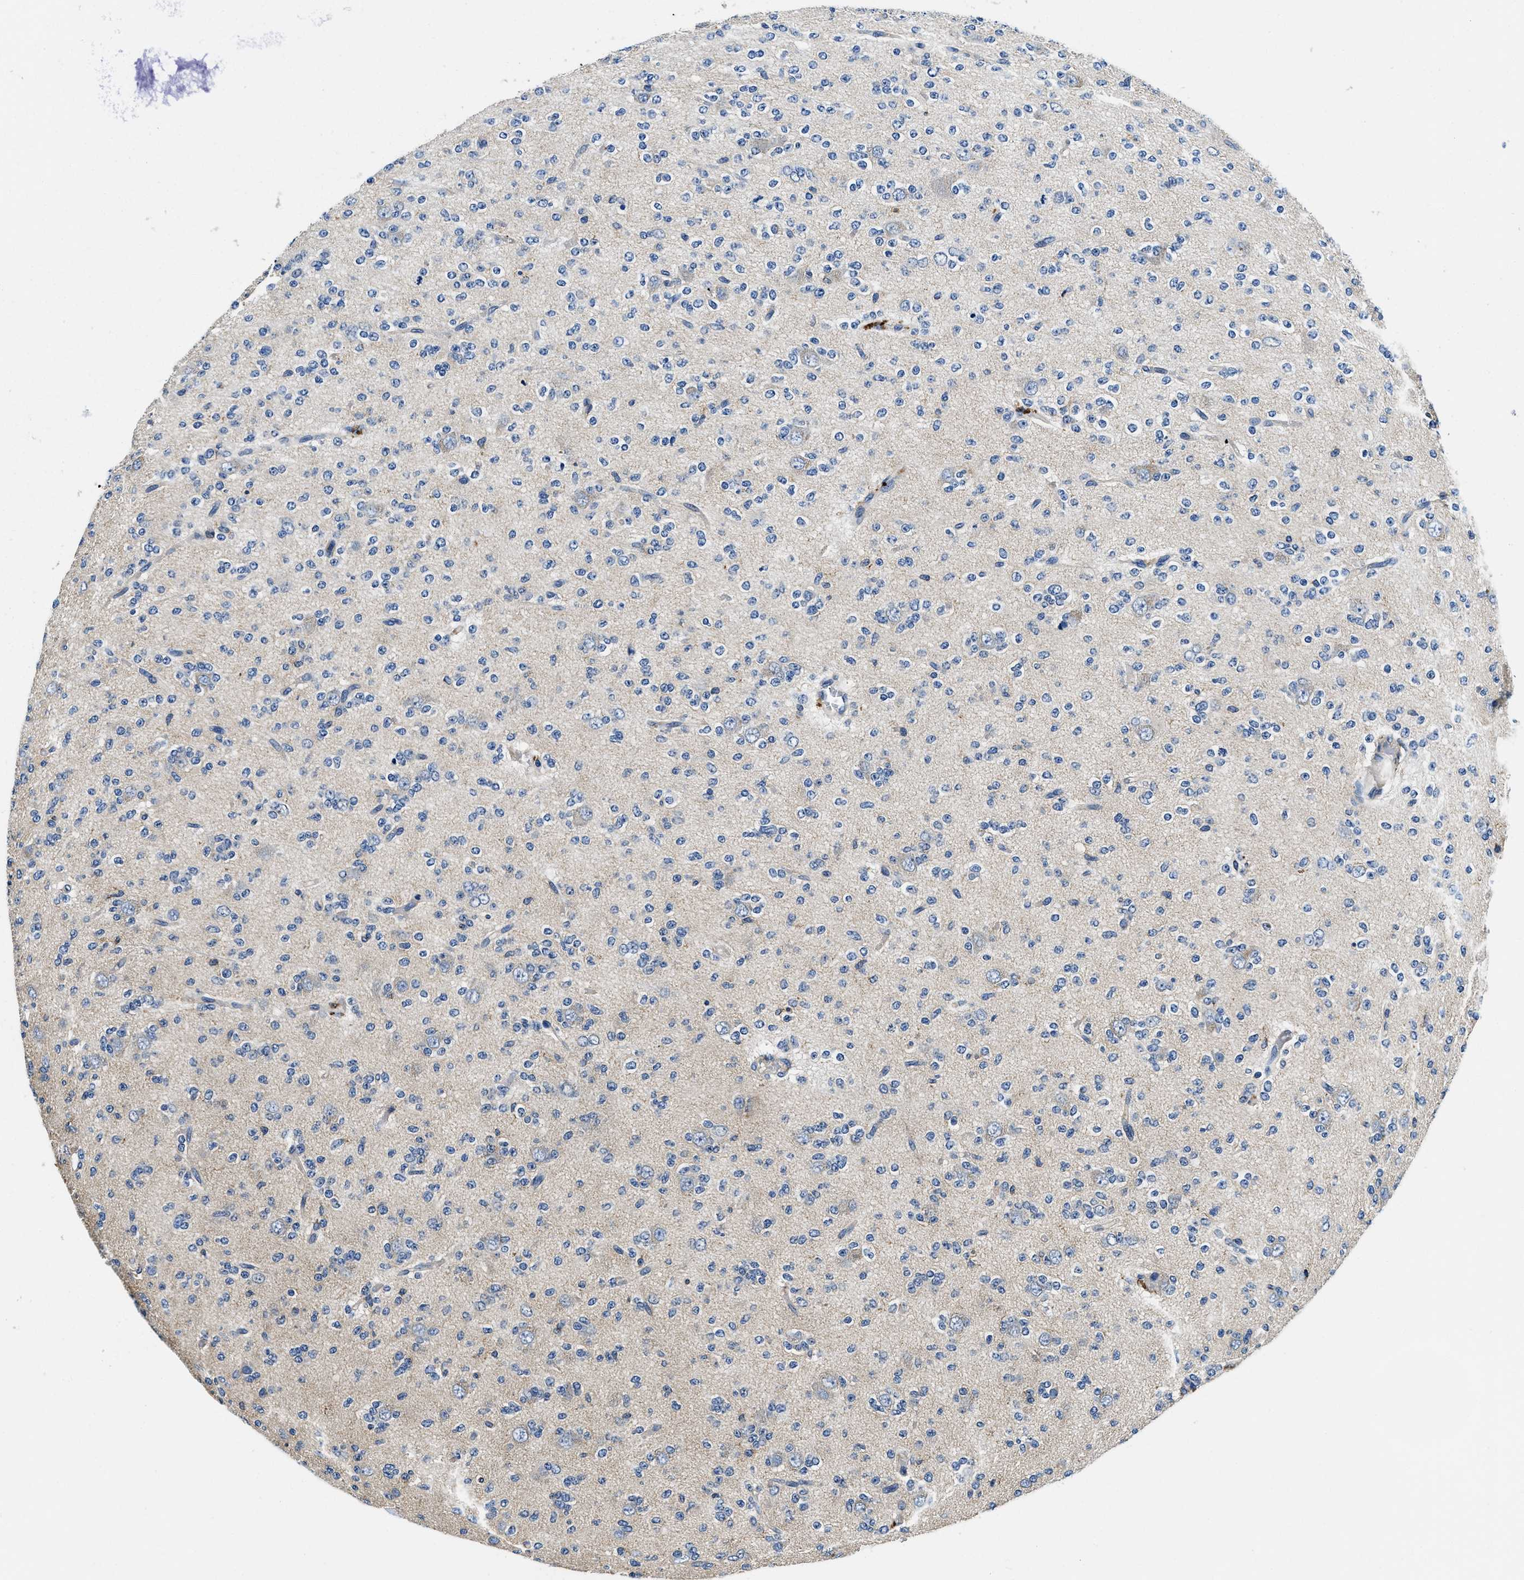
{"staining": {"intensity": "weak", "quantity": "<25%", "location": "cytoplasmic/membranous"}, "tissue": "glioma", "cell_type": "Tumor cells", "image_type": "cancer", "snomed": [{"axis": "morphology", "description": "Glioma, malignant, Low grade"}, {"axis": "topography", "description": "Brain"}], "caption": "Protein analysis of glioma reveals no significant expression in tumor cells.", "gene": "ZFAND3", "patient": {"sex": "male", "age": 38}}